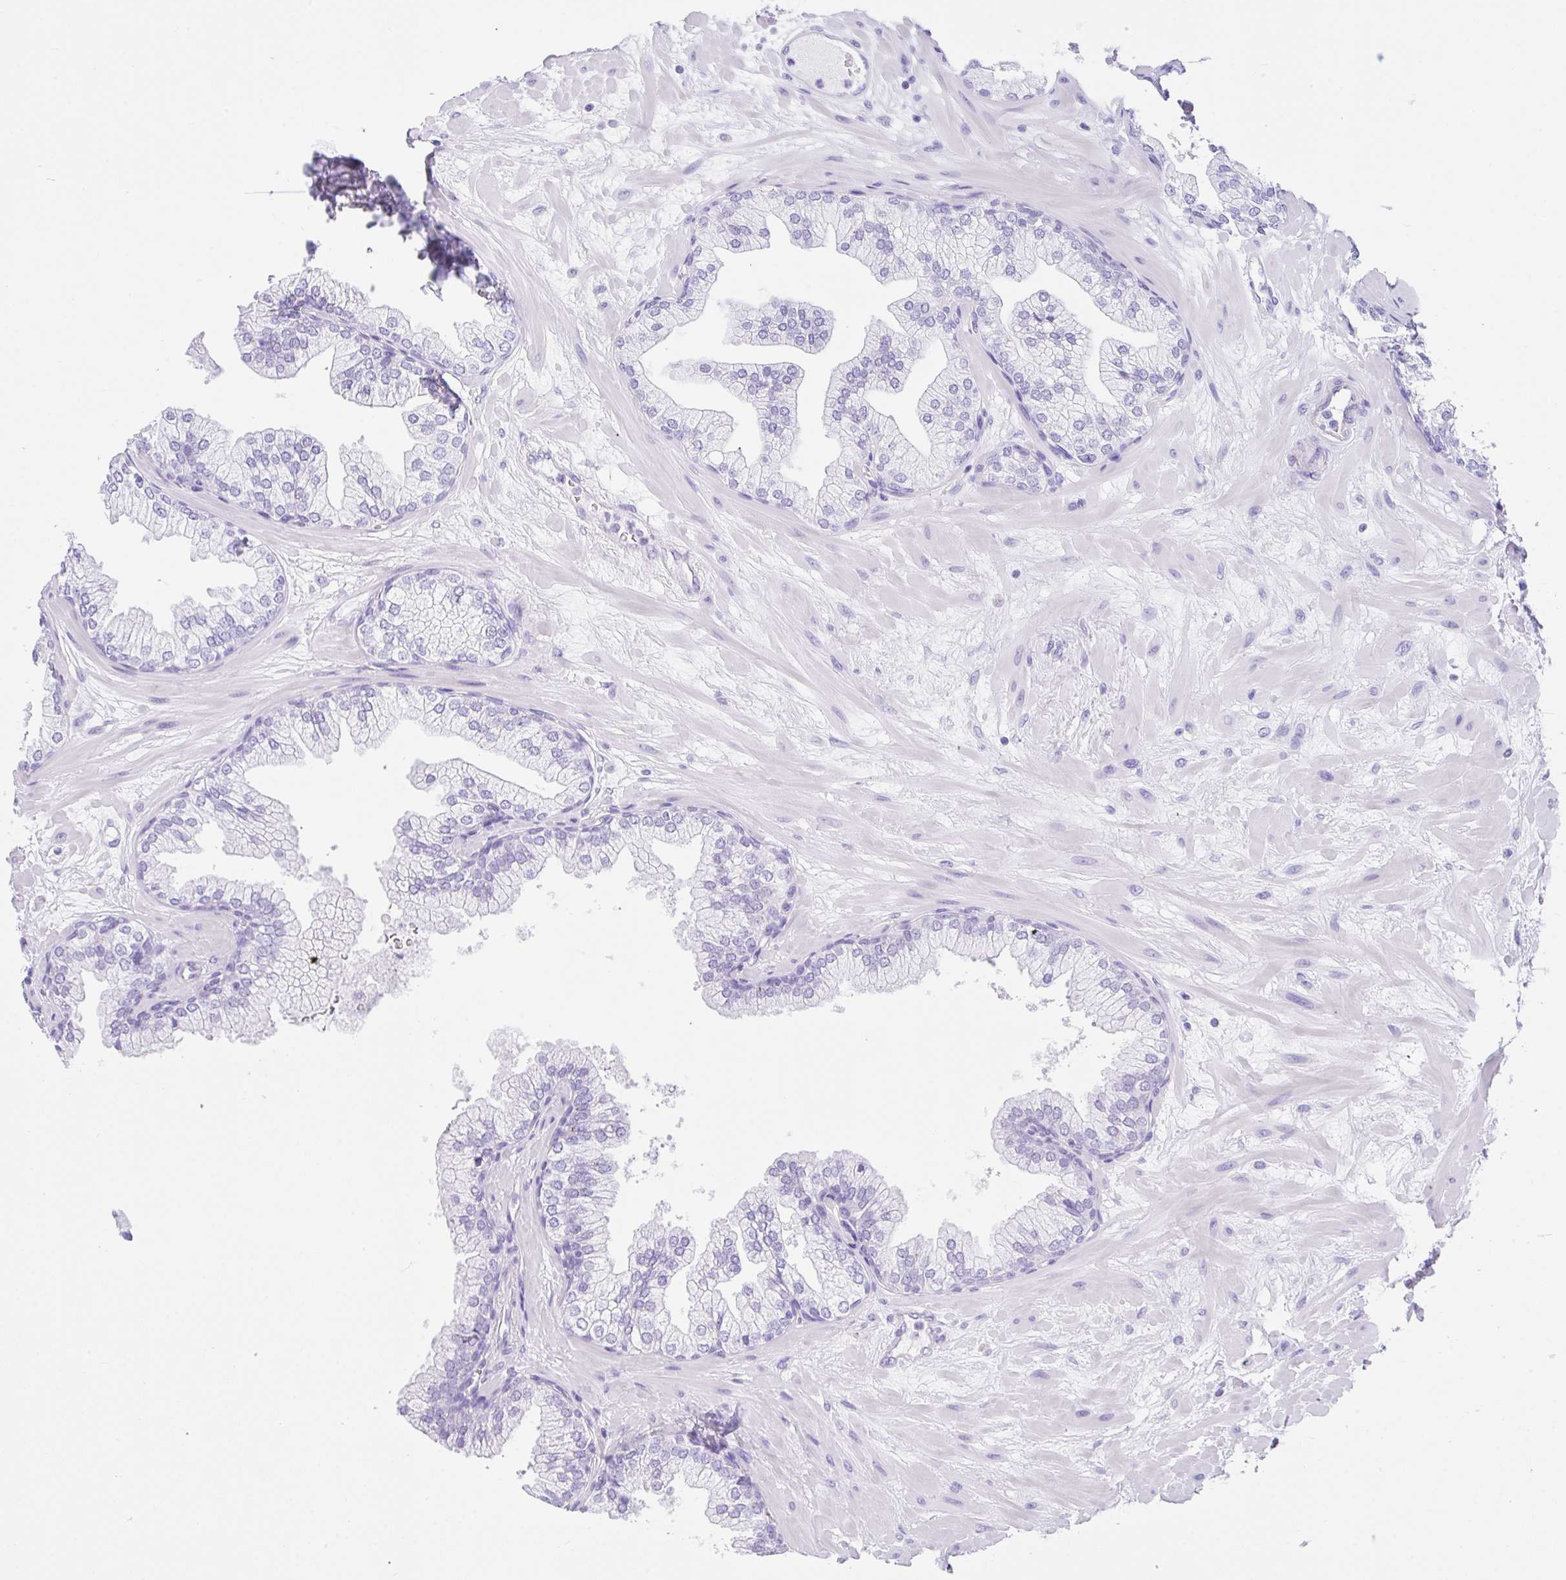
{"staining": {"intensity": "negative", "quantity": "none", "location": "none"}, "tissue": "prostate", "cell_type": "Glandular cells", "image_type": "normal", "snomed": [{"axis": "morphology", "description": "Normal tissue, NOS"}, {"axis": "topography", "description": "Prostate"}, {"axis": "topography", "description": "Peripheral nerve tissue"}], "caption": "Protein analysis of unremarkable prostate demonstrates no significant staining in glandular cells.", "gene": "NDUFAF8", "patient": {"sex": "male", "age": 61}}